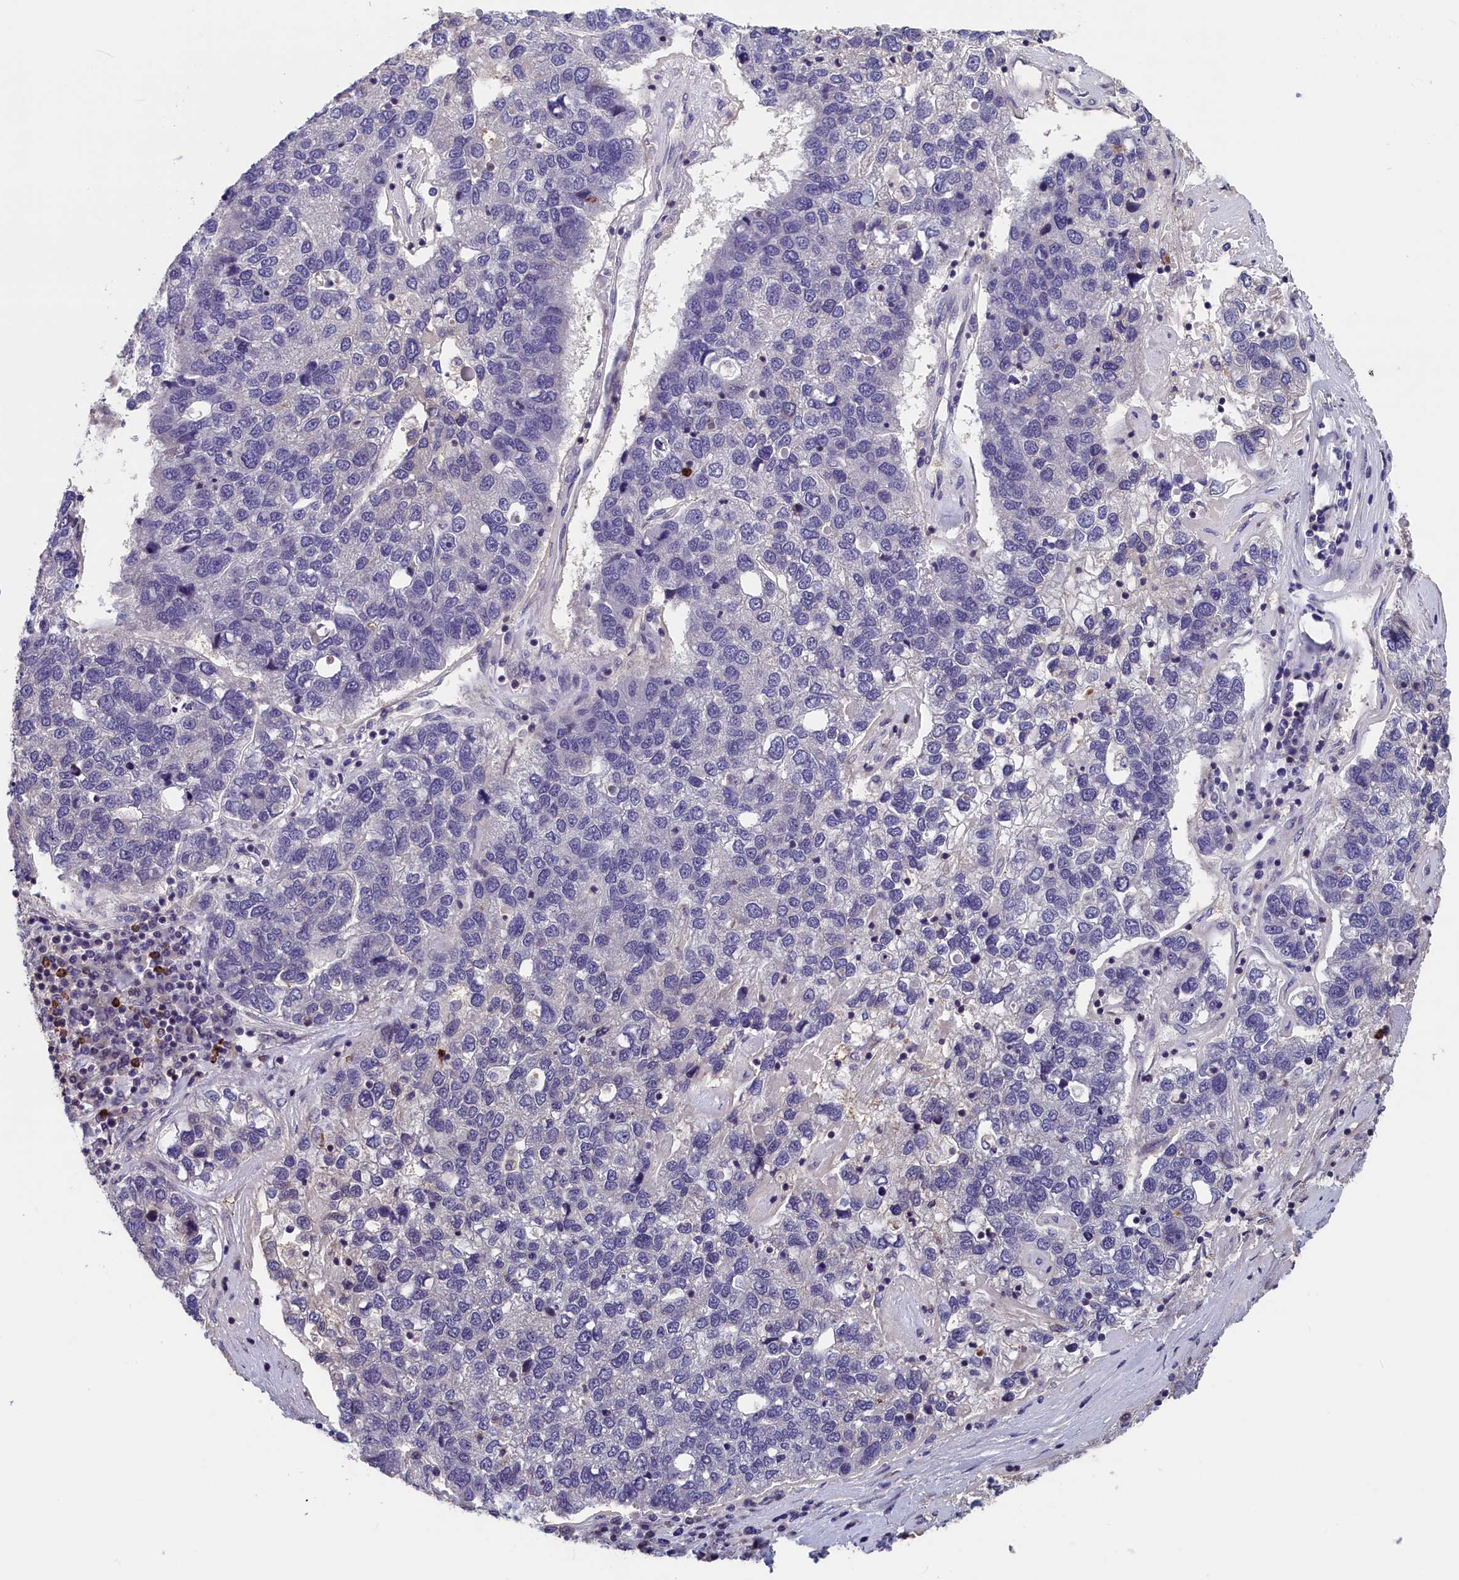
{"staining": {"intensity": "negative", "quantity": "none", "location": "none"}, "tissue": "pancreatic cancer", "cell_type": "Tumor cells", "image_type": "cancer", "snomed": [{"axis": "morphology", "description": "Adenocarcinoma, NOS"}, {"axis": "topography", "description": "Pancreas"}], "caption": "Tumor cells are negative for protein expression in human pancreatic cancer. The staining was performed using DAB (3,3'-diaminobenzidine) to visualize the protein expression in brown, while the nuclei were stained in blue with hematoxylin (Magnification: 20x).", "gene": "TMEM116", "patient": {"sex": "female", "age": 61}}